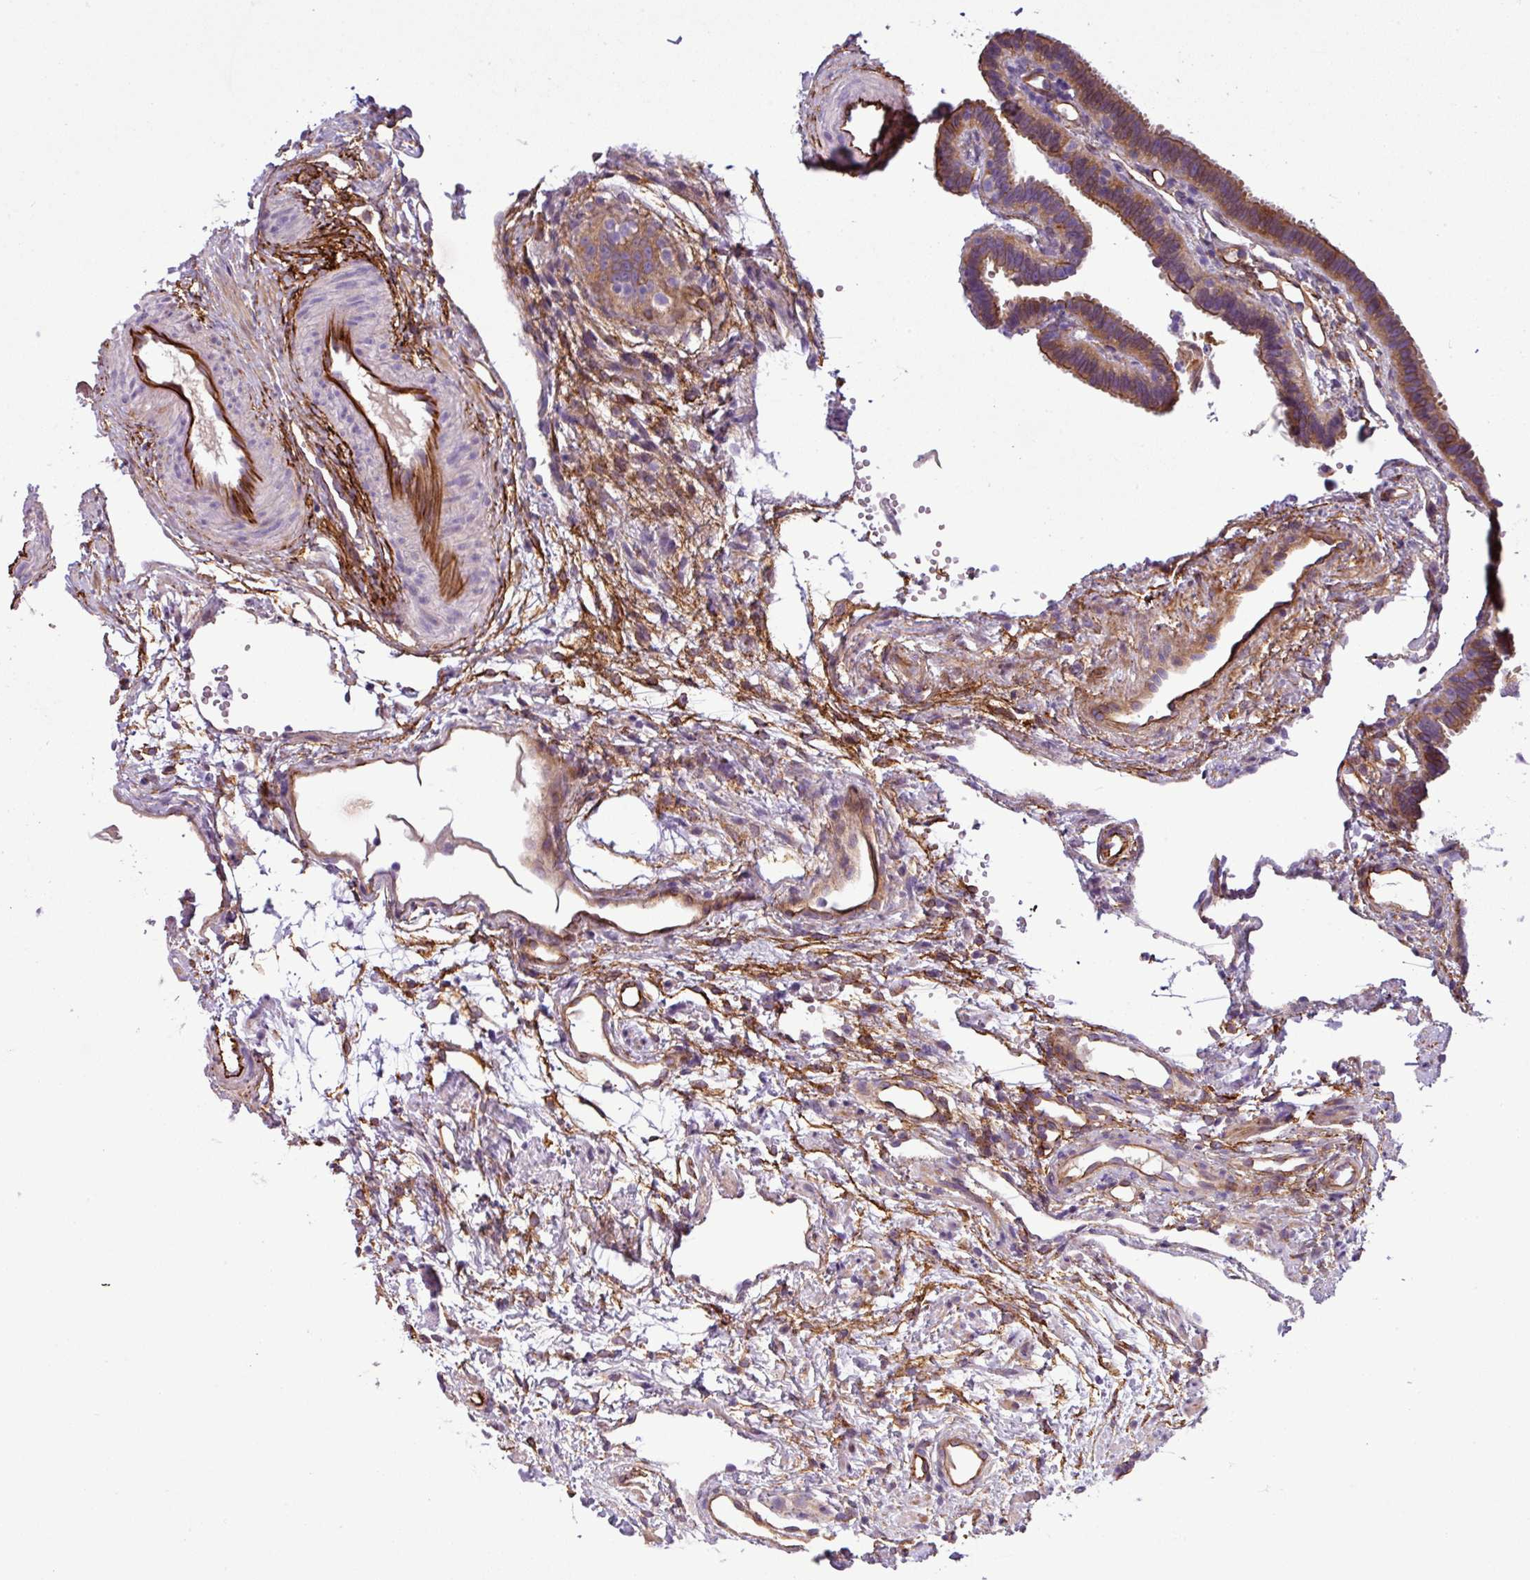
{"staining": {"intensity": "strong", "quantity": ">75%", "location": "cytoplasmic/membranous"}, "tissue": "fallopian tube", "cell_type": "Glandular cells", "image_type": "normal", "snomed": [{"axis": "morphology", "description": "Normal tissue, NOS"}, {"axis": "topography", "description": "Fallopian tube"}], "caption": "Brown immunohistochemical staining in normal fallopian tube exhibits strong cytoplasmic/membranous expression in approximately >75% of glandular cells. (DAB (3,3'-diaminobenzidine) IHC with brightfield microscopy, high magnification).", "gene": "PARD6A", "patient": {"sex": "female", "age": 37}}